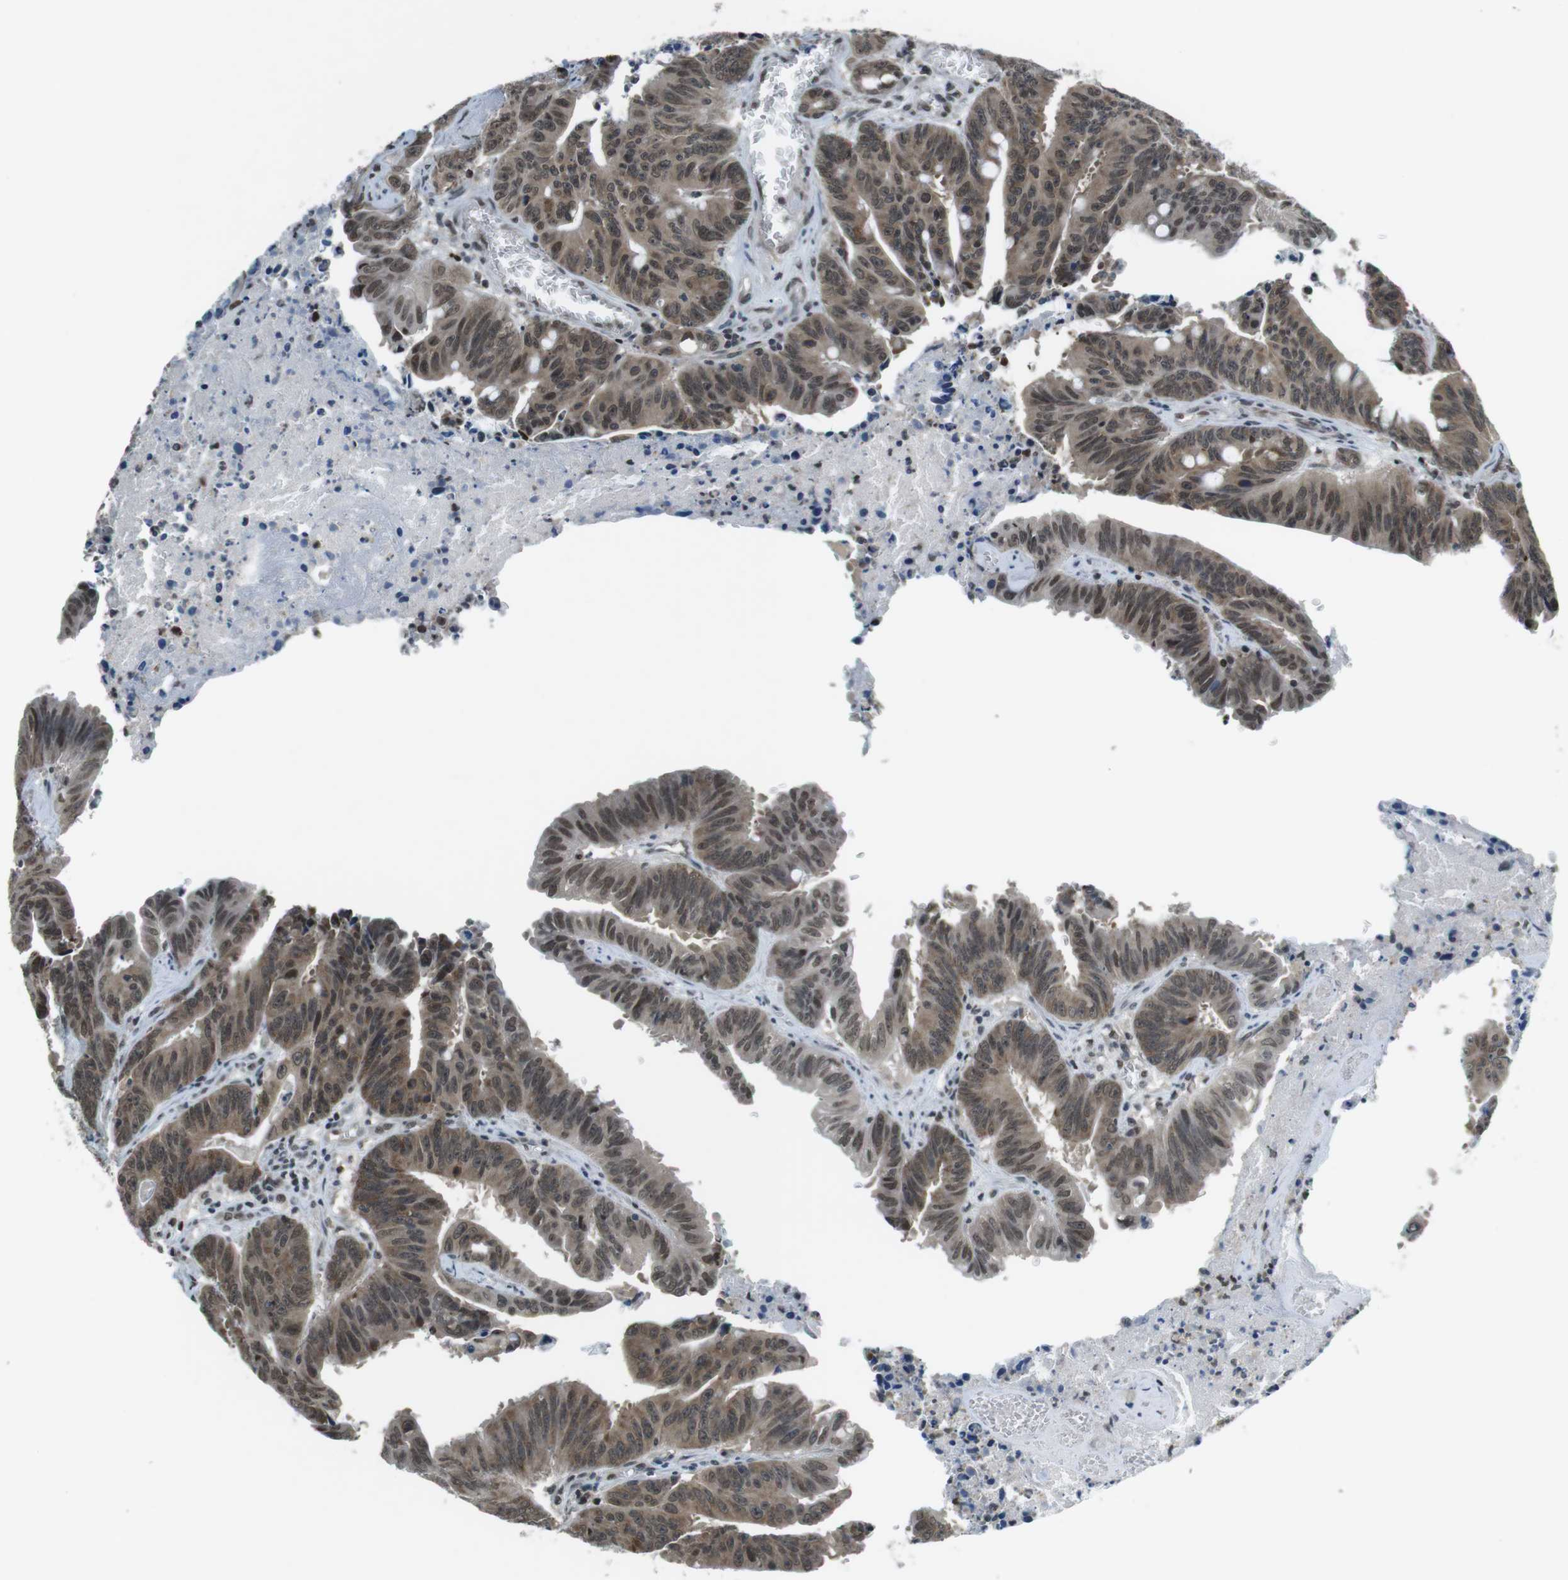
{"staining": {"intensity": "moderate", "quantity": ">75%", "location": "cytoplasmic/membranous,nuclear"}, "tissue": "colorectal cancer", "cell_type": "Tumor cells", "image_type": "cancer", "snomed": [{"axis": "morphology", "description": "Adenocarcinoma, NOS"}, {"axis": "topography", "description": "Colon"}], "caption": "Immunohistochemical staining of human adenocarcinoma (colorectal) displays moderate cytoplasmic/membranous and nuclear protein staining in approximately >75% of tumor cells. (DAB (3,3'-diaminobenzidine) = brown stain, brightfield microscopy at high magnification).", "gene": "NEK4", "patient": {"sex": "male", "age": 45}}